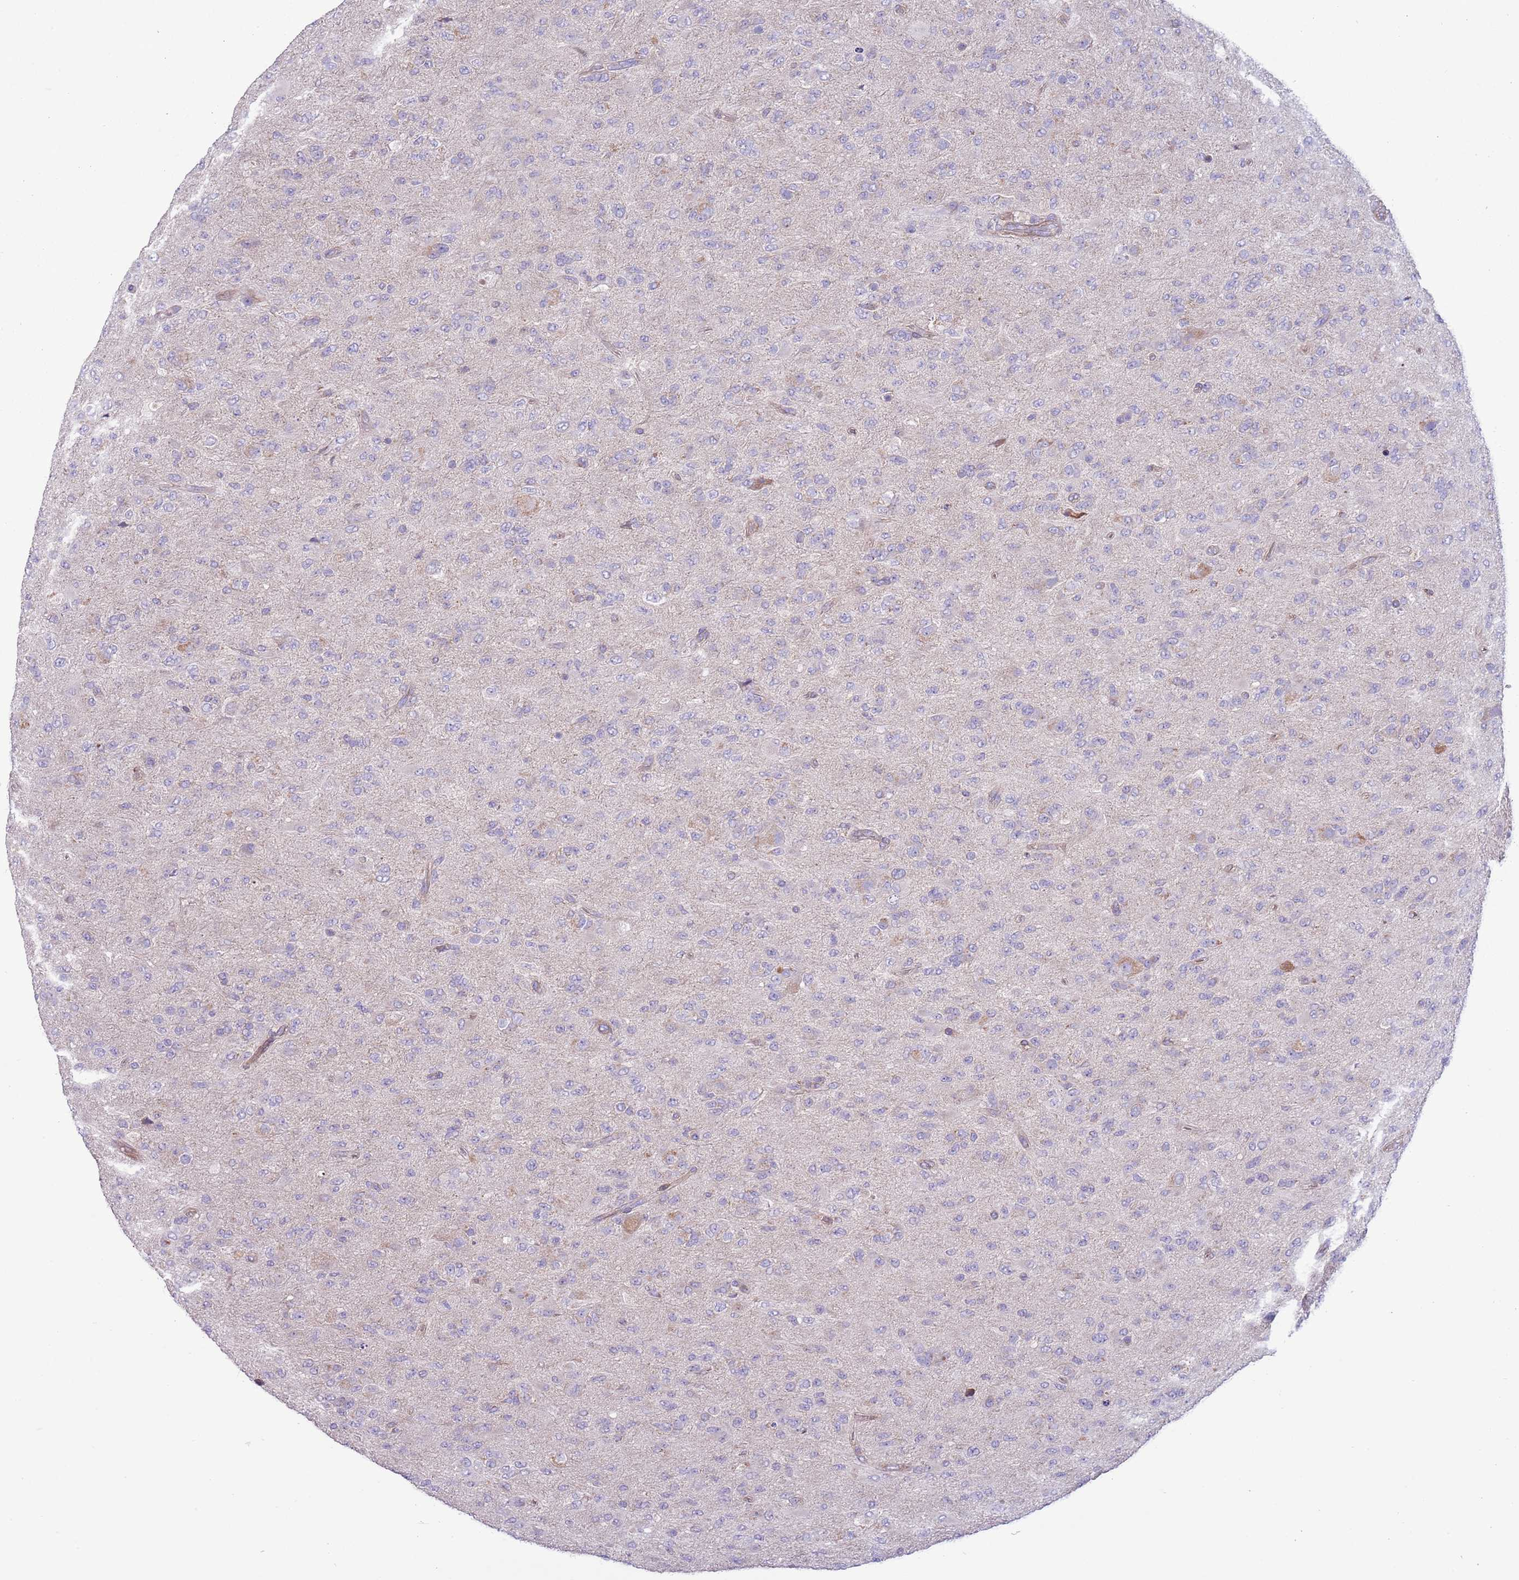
{"staining": {"intensity": "negative", "quantity": "none", "location": "none"}, "tissue": "glioma", "cell_type": "Tumor cells", "image_type": "cancer", "snomed": [{"axis": "morphology", "description": "Glioma, malignant, Low grade"}, {"axis": "topography", "description": "Brain"}], "caption": "Human low-grade glioma (malignant) stained for a protein using IHC displays no staining in tumor cells.", "gene": "TOMM5", "patient": {"sex": "male", "age": 65}}